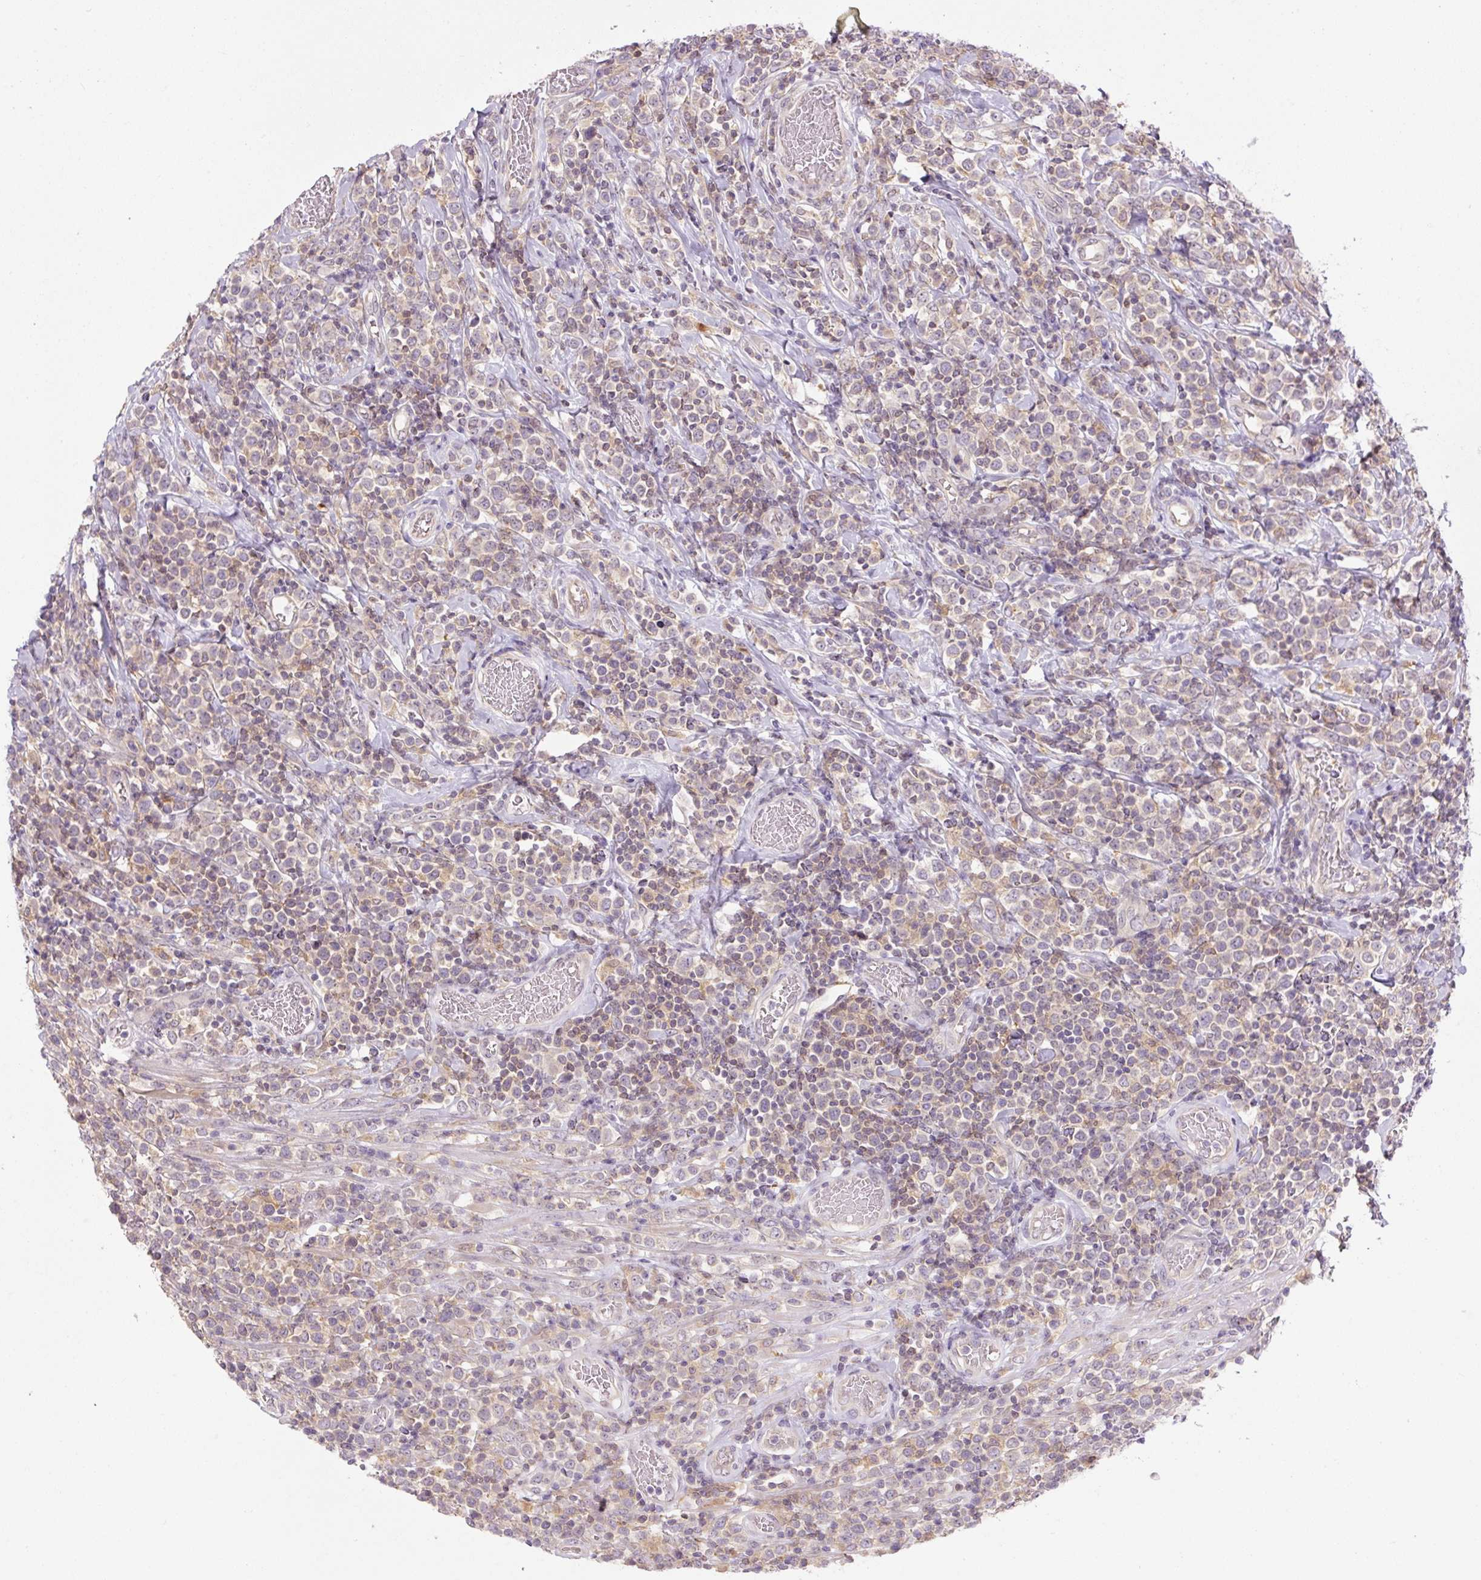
{"staining": {"intensity": "weak", "quantity": "<25%", "location": "cytoplasmic/membranous"}, "tissue": "lymphoma", "cell_type": "Tumor cells", "image_type": "cancer", "snomed": [{"axis": "morphology", "description": "Malignant lymphoma, non-Hodgkin's type, High grade"}, {"axis": "topography", "description": "Soft tissue"}], "caption": "The micrograph demonstrates no significant staining in tumor cells of malignant lymphoma, non-Hodgkin's type (high-grade).", "gene": "SPSB2", "patient": {"sex": "female", "age": 56}}